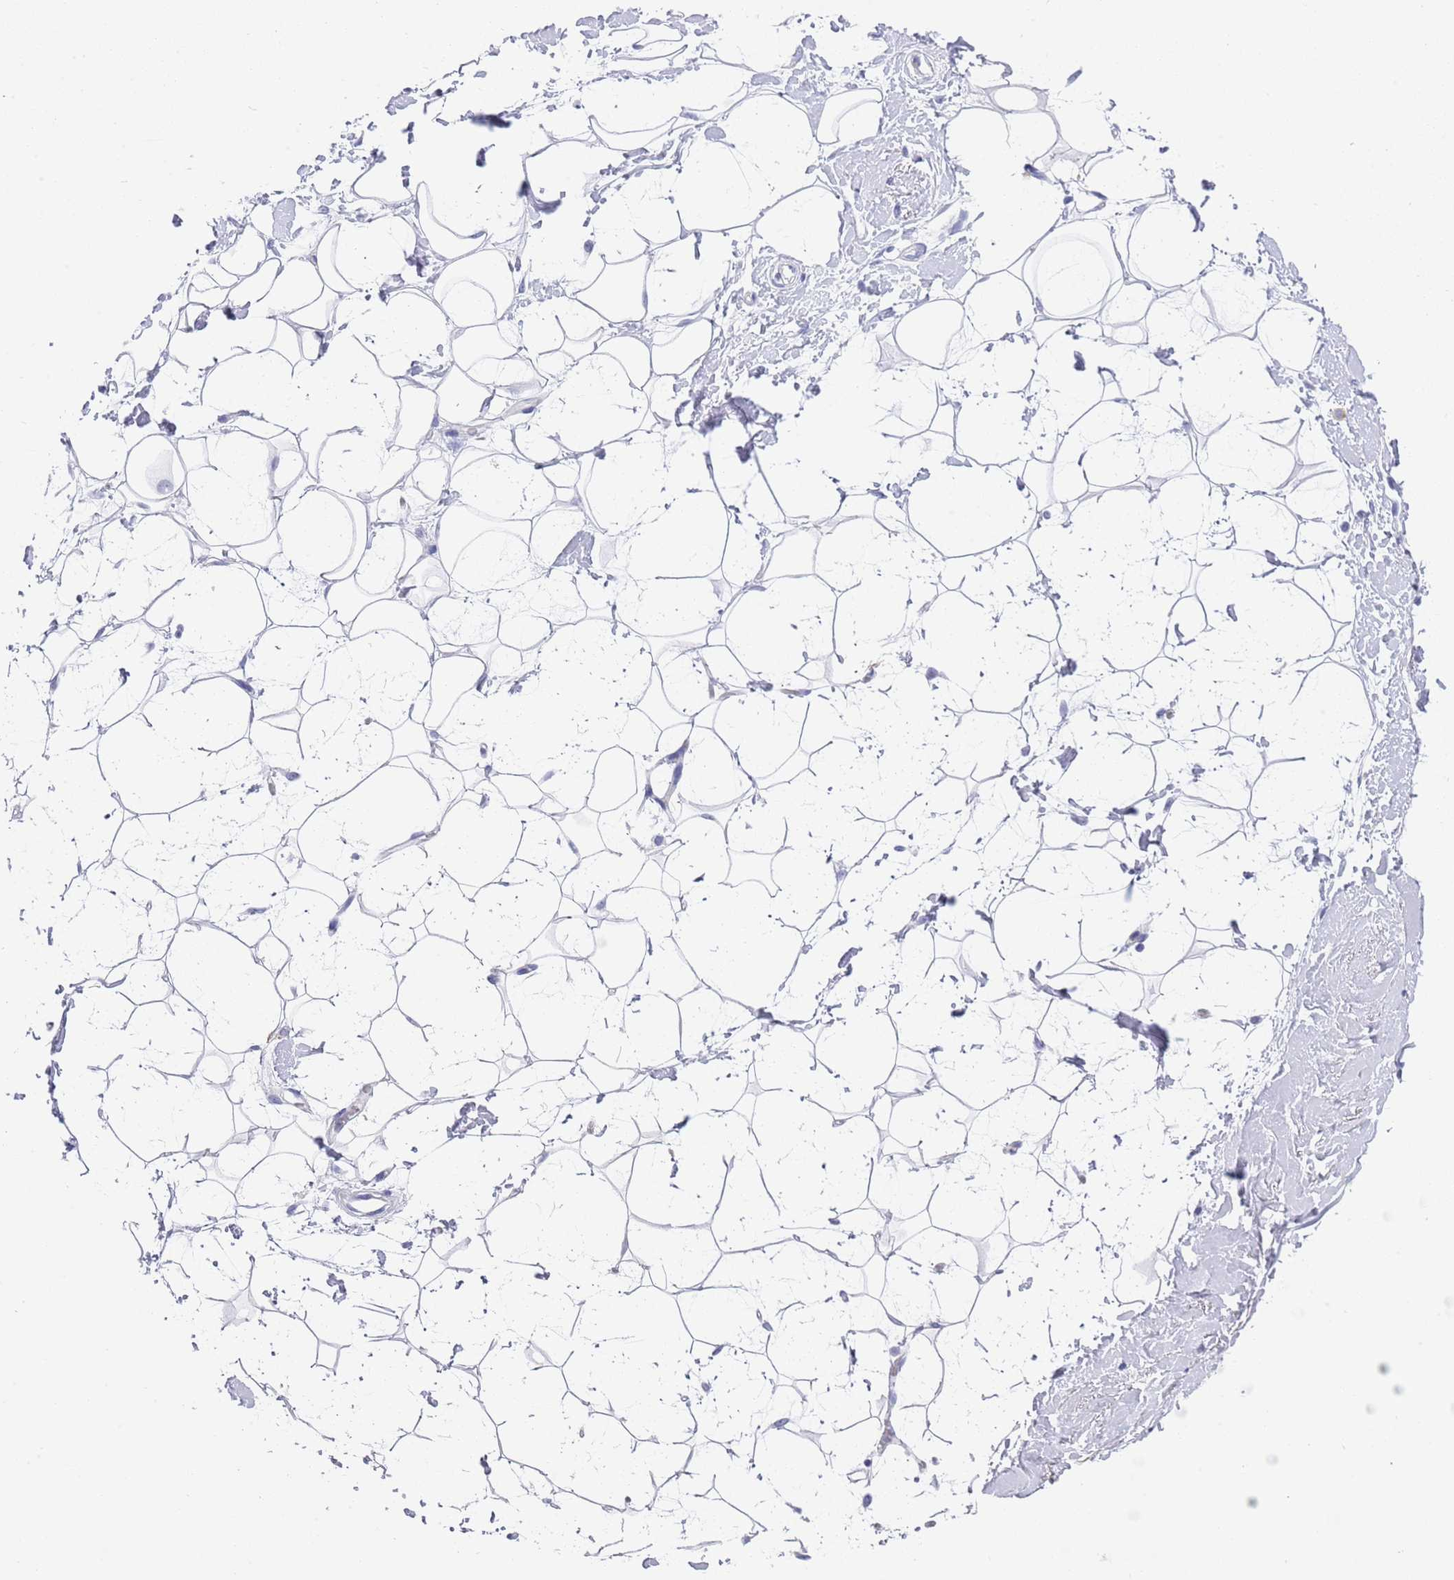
{"staining": {"intensity": "negative", "quantity": "none", "location": "none"}, "tissue": "adipose tissue", "cell_type": "Adipocytes", "image_type": "normal", "snomed": [{"axis": "morphology", "description": "Normal tissue, NOS"}, {"axis": "topography", "description": "Breast"}], "caption": "Adipose tissue stained for a protein using immunohistochemistry (IHC) reveals no expression adipocytes.", "gene": "CPXM2", "patient": {"sex": "female", "age": 26}}